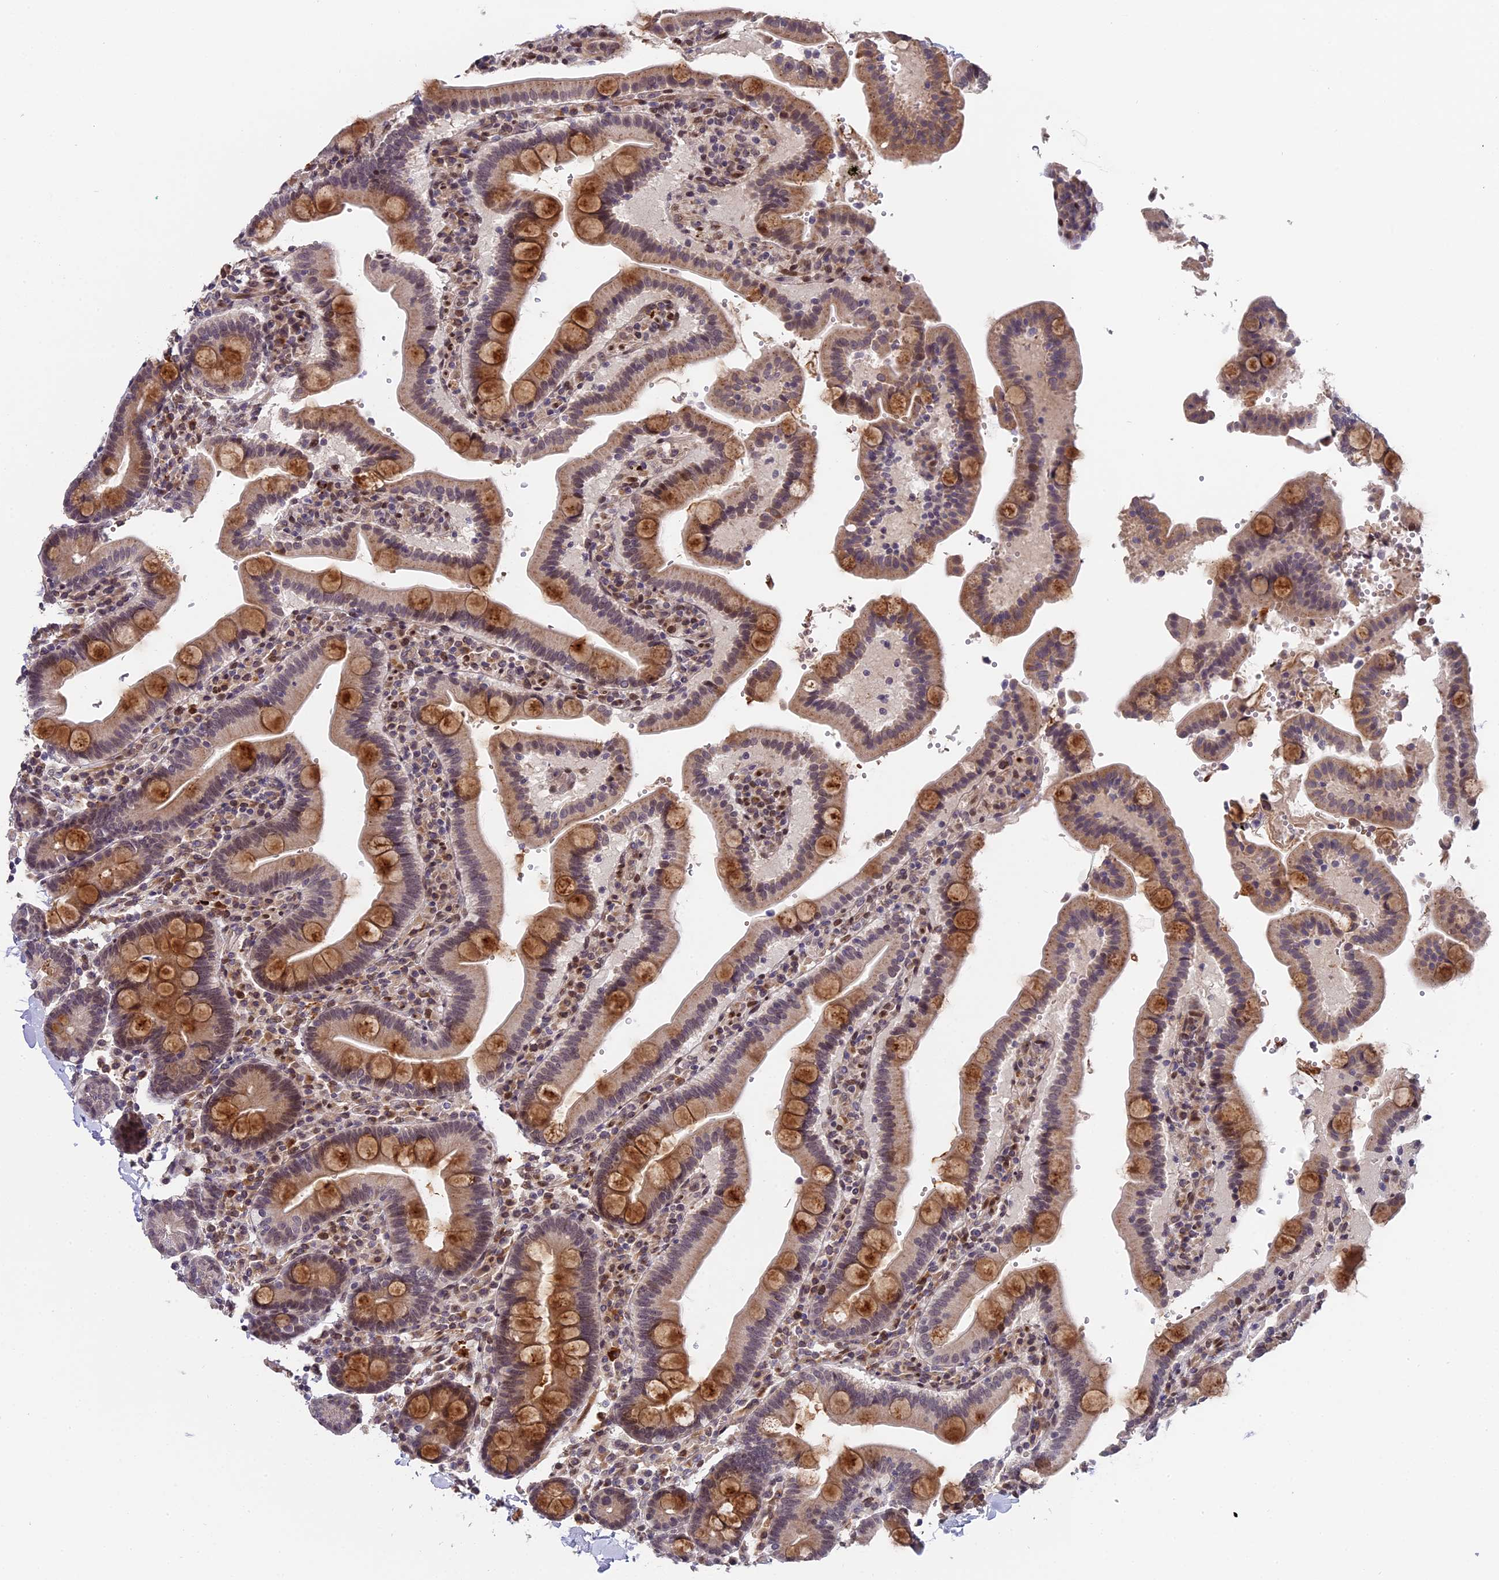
{"staining": {"intensity": "strong", "quantity": "25%-75%", "location": "cytoplasmic/membranous,nuclear"}, "tissue": "duodenum", "cell_type": "Glandular cells", "image_type": "normal", "snomed": [{"axis": "morphology", "description": "Normal tissue, NOS"}, {"axis": "topography", "description": "Small intestine, NOS"}], "caption": "IHC (DAB) staining of unremarkable duodenum exhibits strong cytoplasmic/membranous,nuclear protein staining in about 25%-75% of glandular cells.", "gene": "PYGO1", "patient": {"sex": "female", "age": 71}}